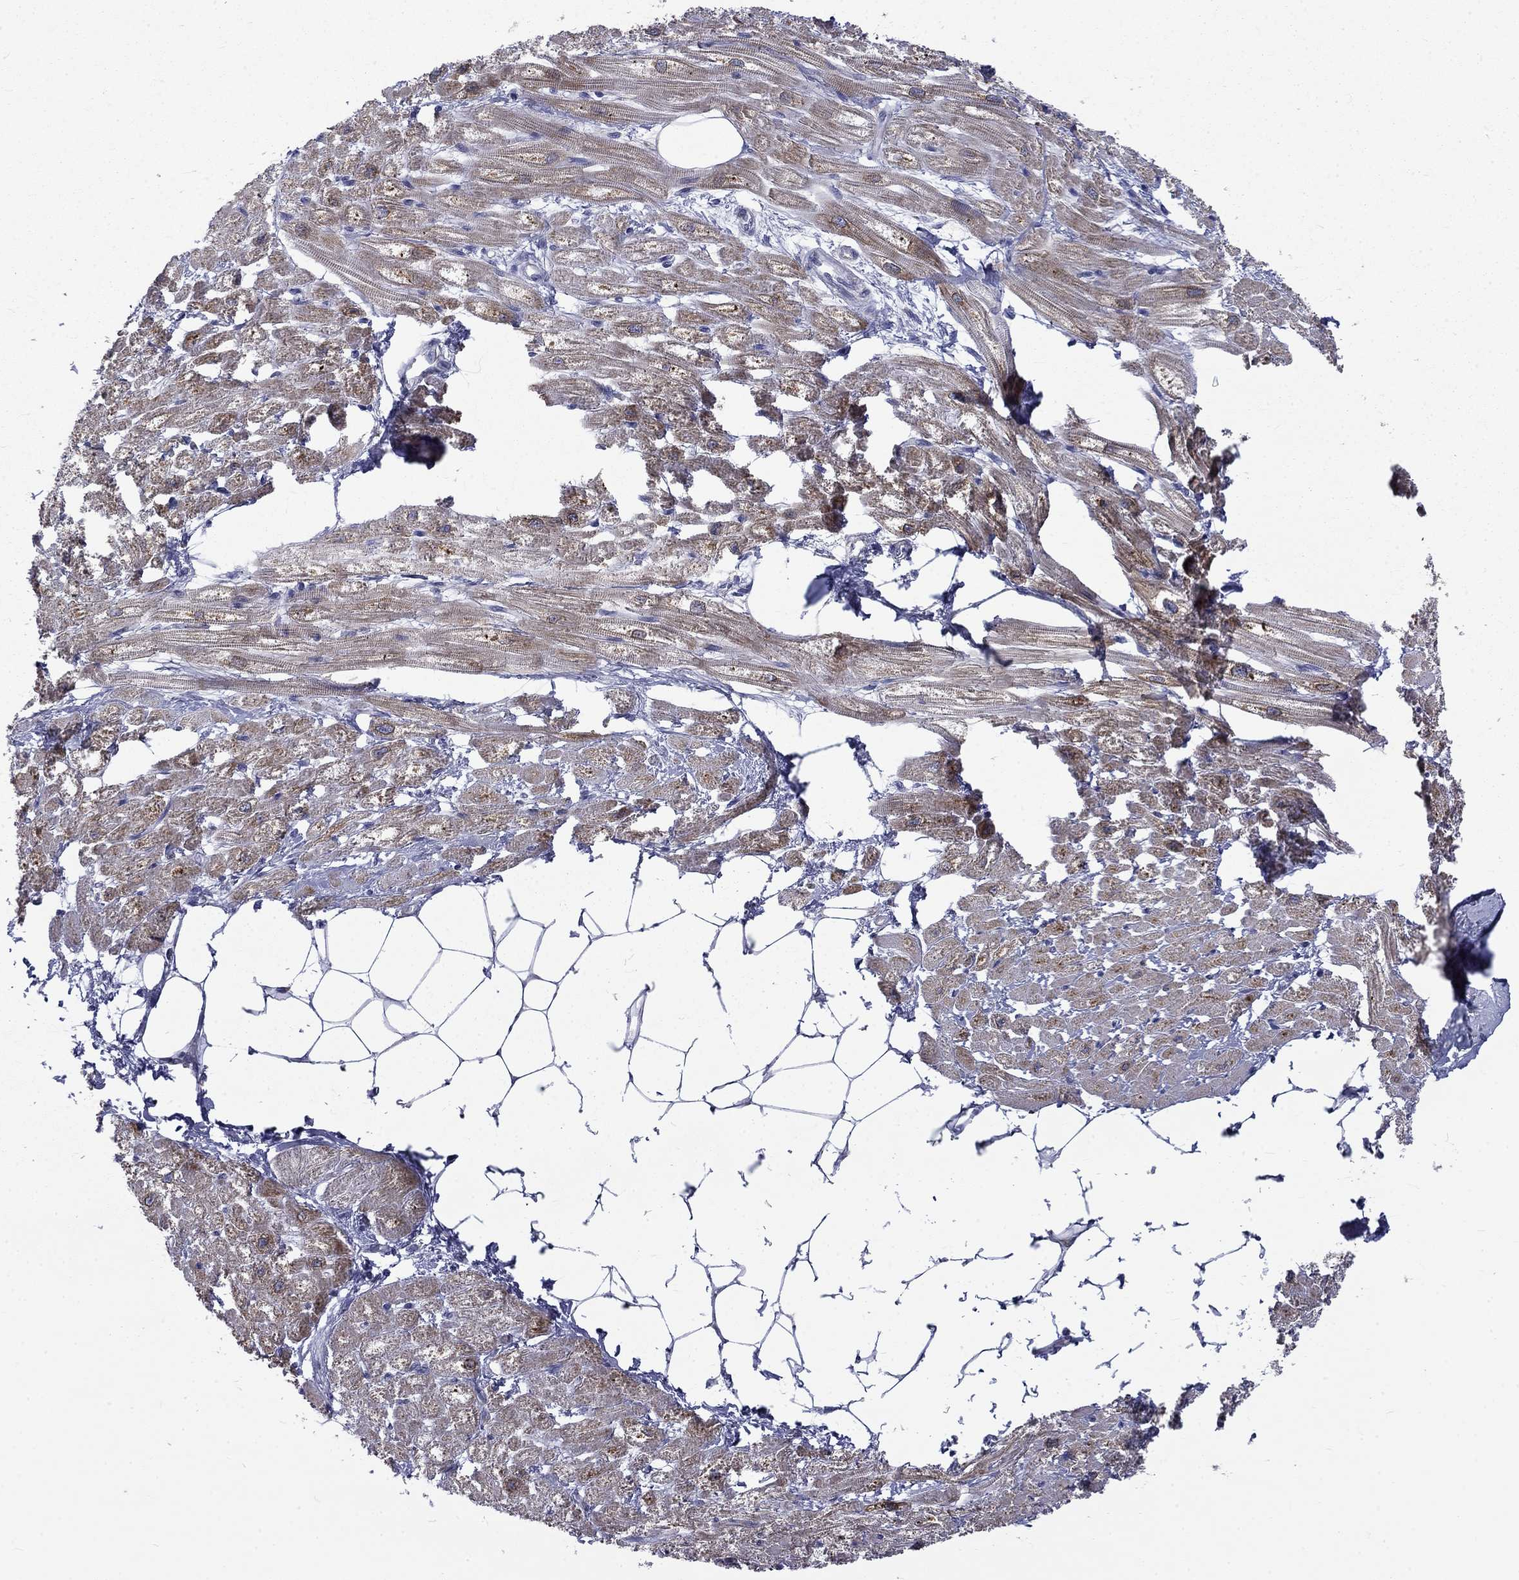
{"staining": {"intensity": "strong", "quantity": "<25%", "location": "nuclear"}, "tissue": "heart muscle", "cell_type": "Cardiomyocytes", "image_type": "normal", "snomed": [{"axis": "morphology", "description": "Normal tissue, NOS"}, {"axis": "topography", "description": "Heart"}], "caption": "This image exhibits immunohistochemistry (IHC) staining of normal human heart muscle, with medium strong nuclear expression in approximately <25% of cardiomyocytes.", "gene": "PABPC4", "patient": {"sex": "male", "age": 57}}